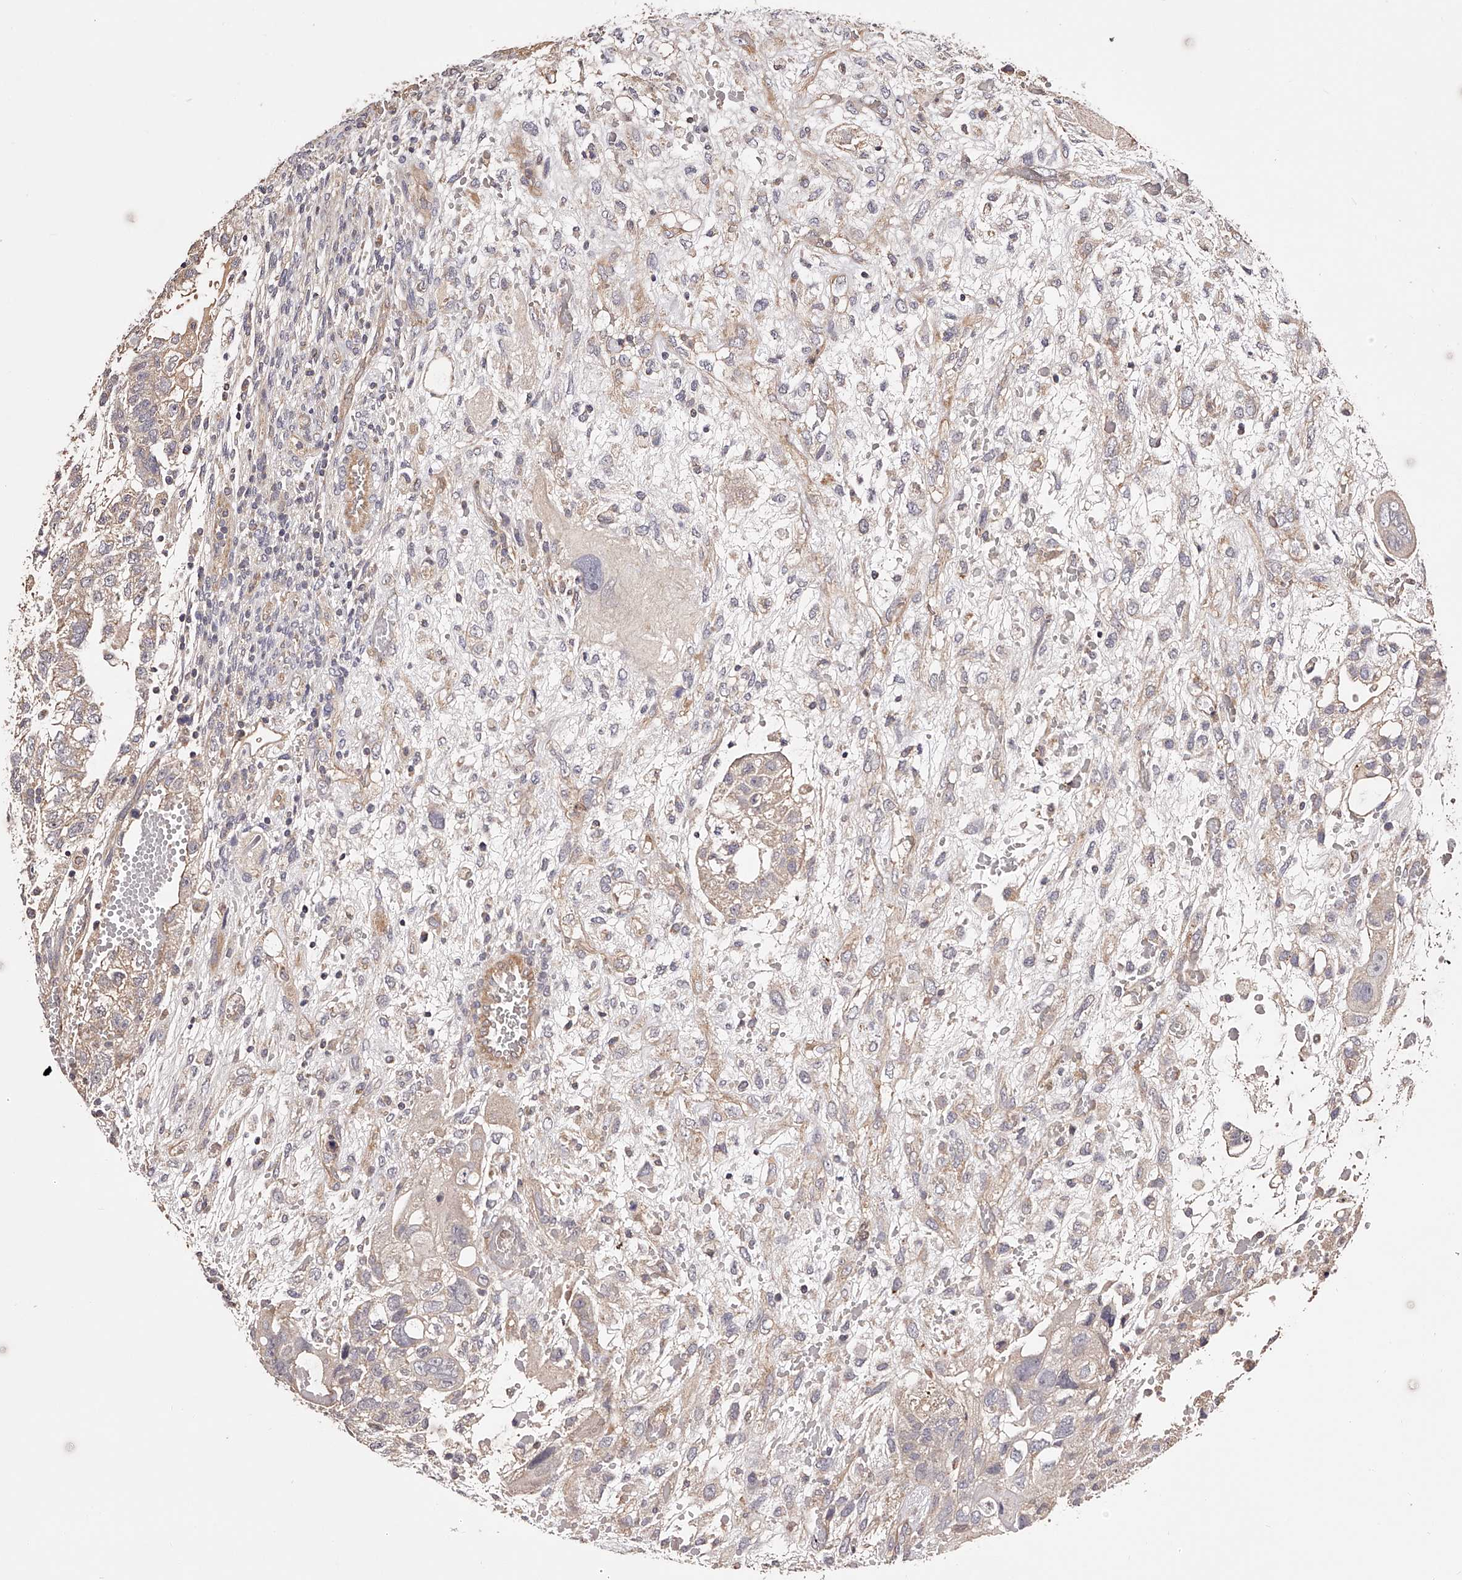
{"staining": {"intensity": "weak", "quantity": ">75%", "location": "cytoplasmic/membranous"}, "tissue": "testis cancer", "cell_type": "Tumor cells", "image_type": "cancer", "snomed": [{"axis": "morphology", "description": "Carcinoma, Embryonal, NOS"}, {"axis": "topography", "description": "Testis"}], "caption": "Human testis cancer (embryonal carcinoma) stained with a protein marker exhibits weak staining in tumor cells.", "gene": "USP21", "patient": {"sex": "male", "age": 36}}